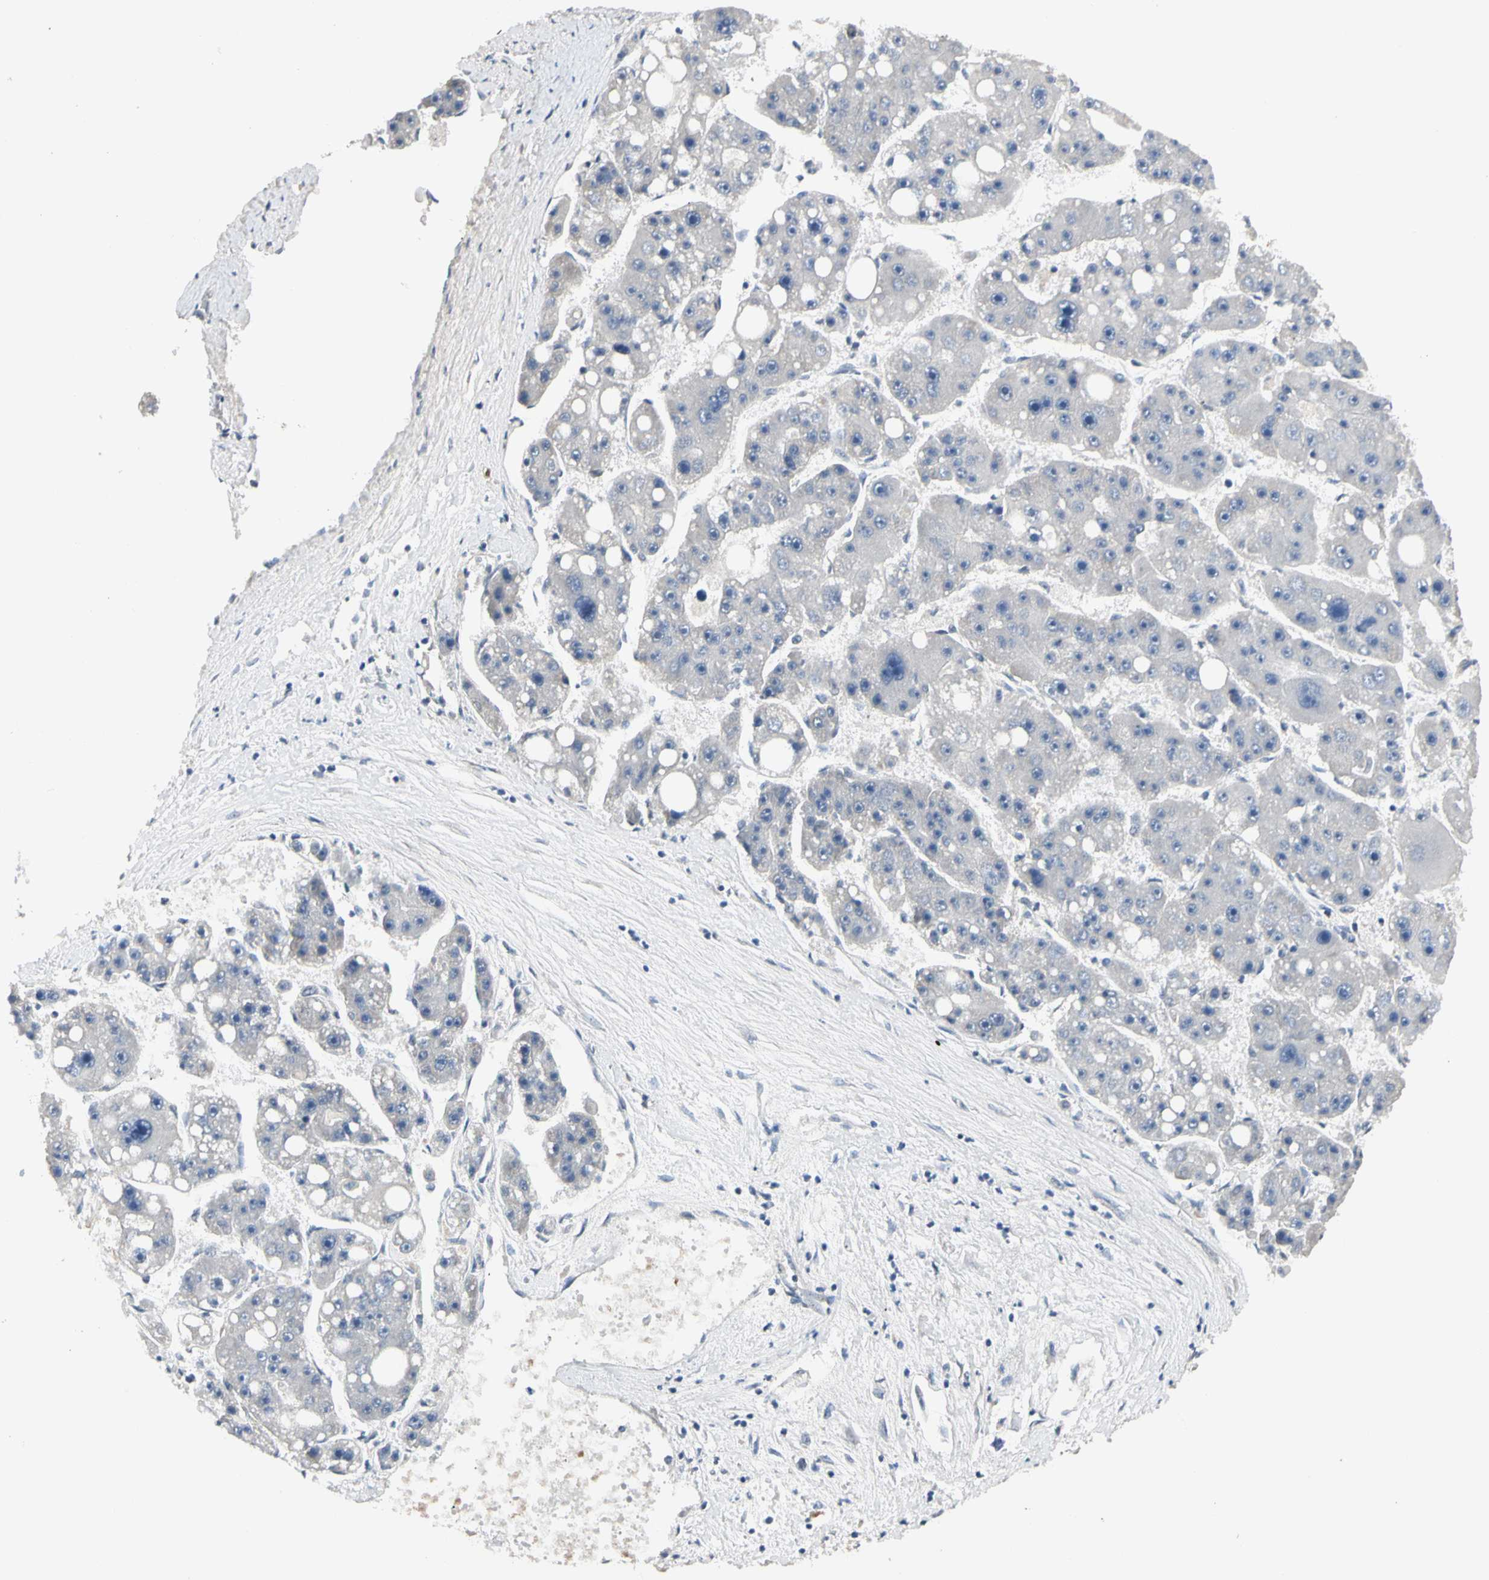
{"staining": {"intensity": "negative", "quantity": "none", "location": "none"}, "tissue": "liver cancer", "cell_type": "Tumor cells", "image_type": "cancer", "snomed": [{"axis": "morphology", "description": "Carcinoma, Hepatocellular, NOS"}, {"axis": "topography", "description": "Liver"}], "caption": "Immunohistochemistry histopathology image of neoplastic tissue: liver hepatocellular carcinoma stained with DAB (3,3'-diaminobenzidine) shows no significant protein staining in tumor cells.", "gene": "GREM1", "patient": {"sex": "female", "age": 61}}